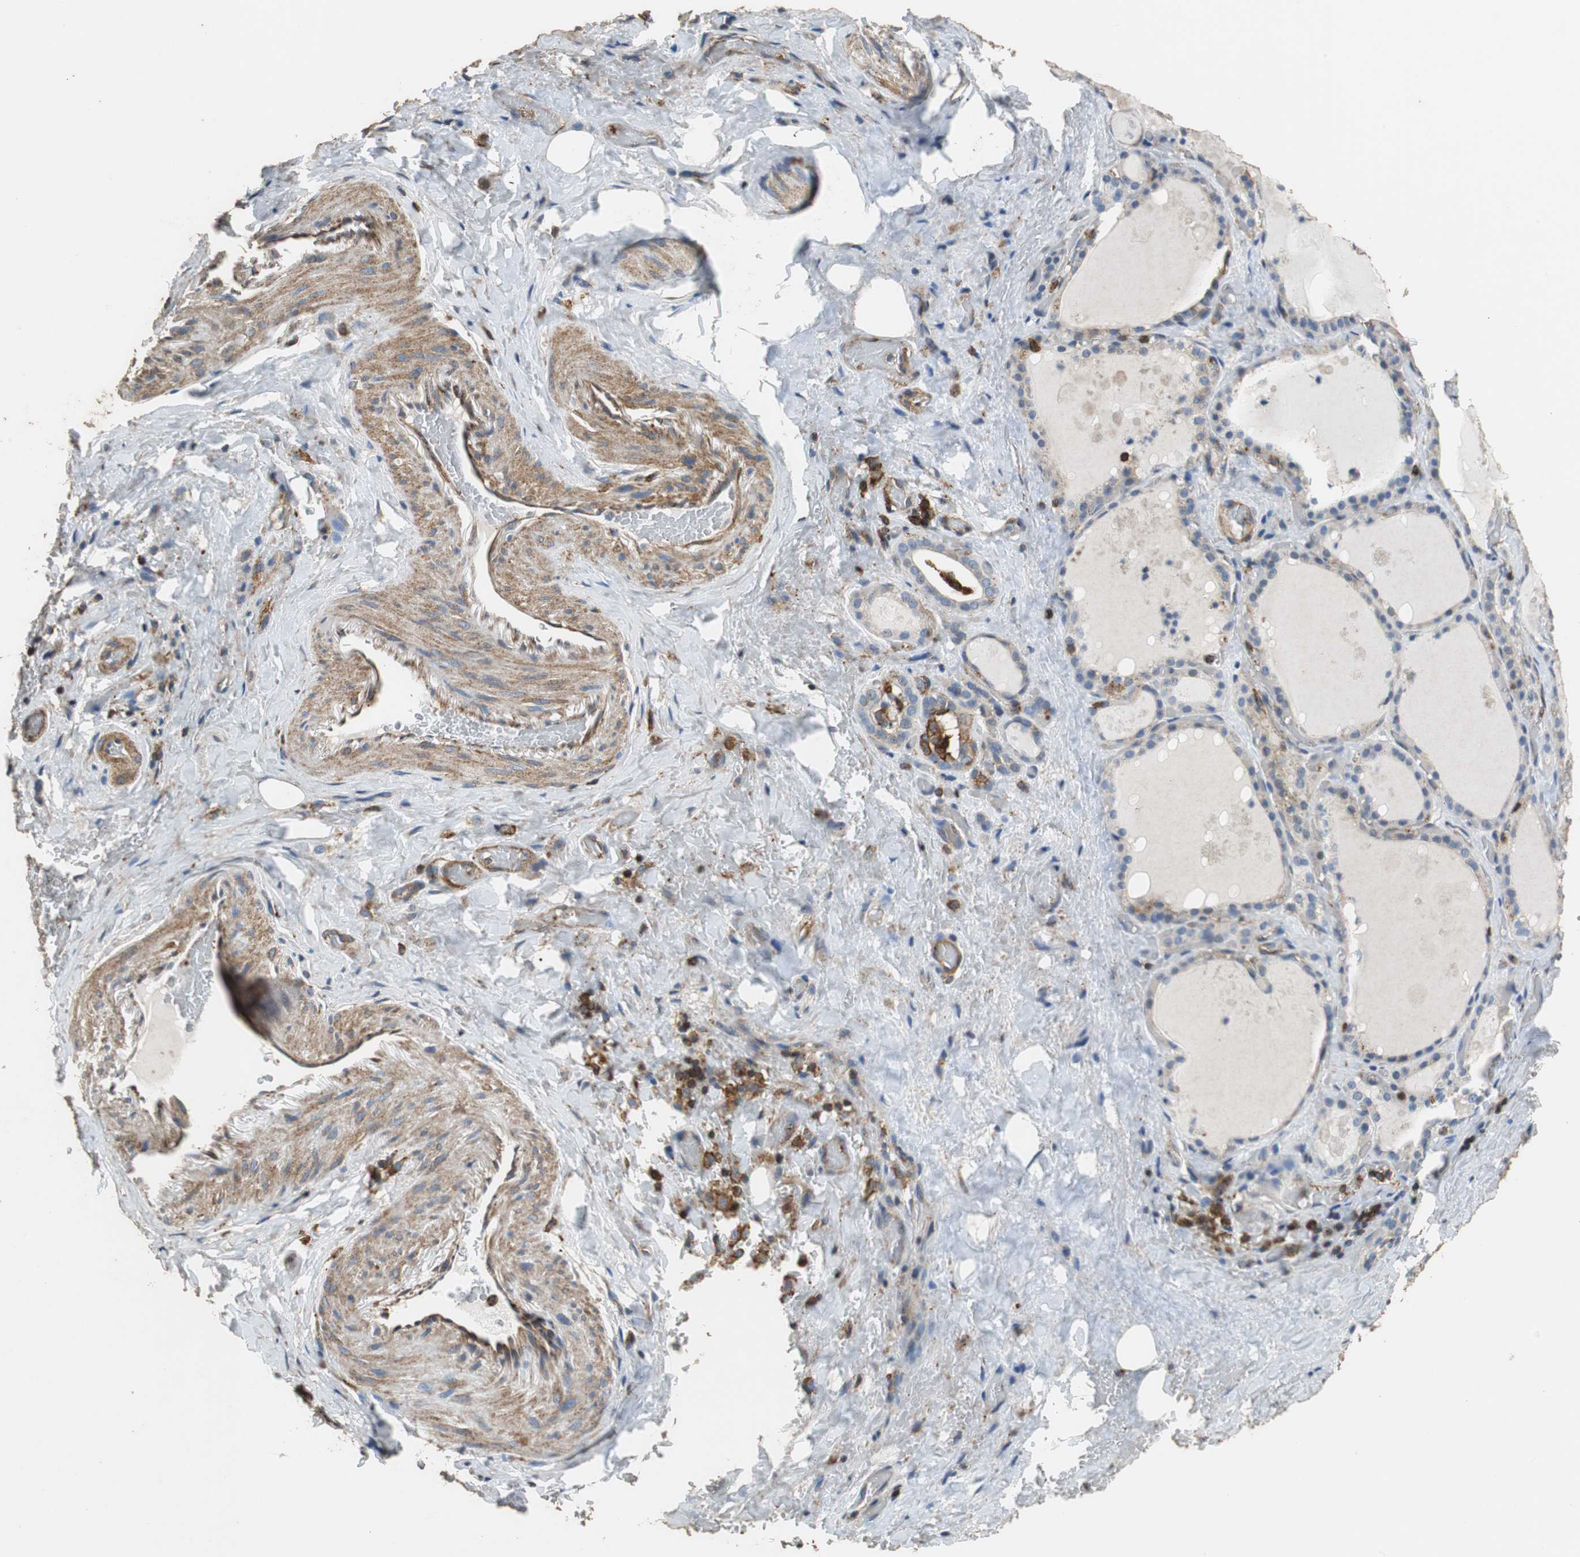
{"staining": {"intensity": "weak", "quantity": "25%-75%", "location": "cytoplasmic/membranous"}, "tissue": "thyroid gland", "cell_type": "Glandular cells", "image_type": "normal", "snomed": [{"axis": "morphology", "description": "Normal tissue, NOS"}, {"axis": "topography", "description": "Thyroid gland"}], "caption": "Immunohistochemistry (IHC) histopathology image of benign thyroid gland stained for a protein (brown), which exhibits low levels of weak cytoplasmic/membranous positivity in about 25%-75% of glandular cells.", "gene": "PRKRA", "patient": {"sex": "male", "age": 61}}